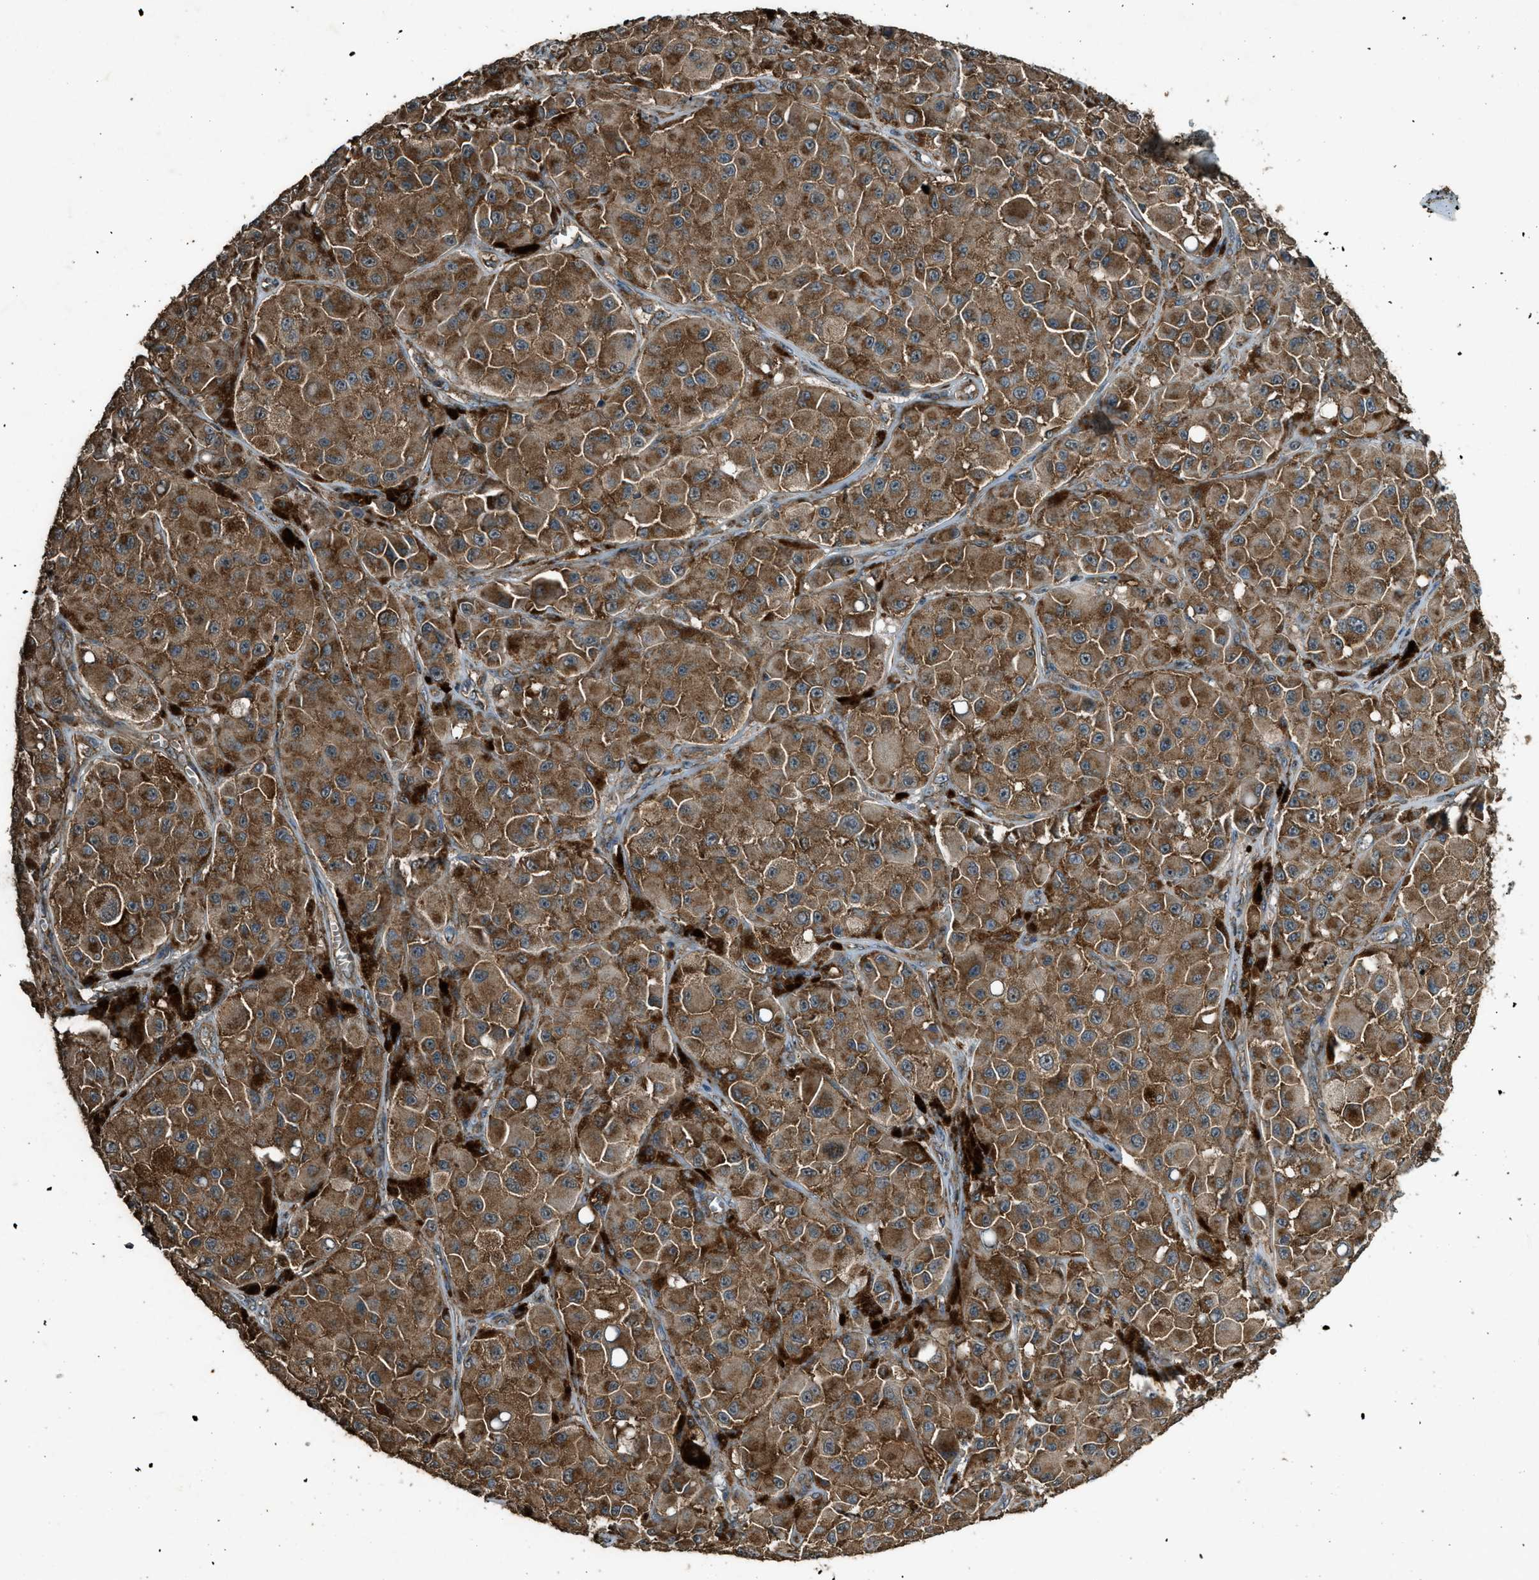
{"staining": {"intensity": "moderate", "quantity": ">75%", "location": "cytoplasmic/membranous"}, "tissue": "melanoma", "cell_type": "Tumor cells", "image_type": "cancer", "snomed": [{"axis": "morphology", "description": "Malignant melanoma, NOS"}, {"axis": "topography", "description": "Skin"}], "caption": "A brown stain labels moderate cytoplasmic/membranous expression of a protein in human melanoma tumor cells.", "gene": "MAP3K8", "patient": {"sex": "male", "age": 84}}